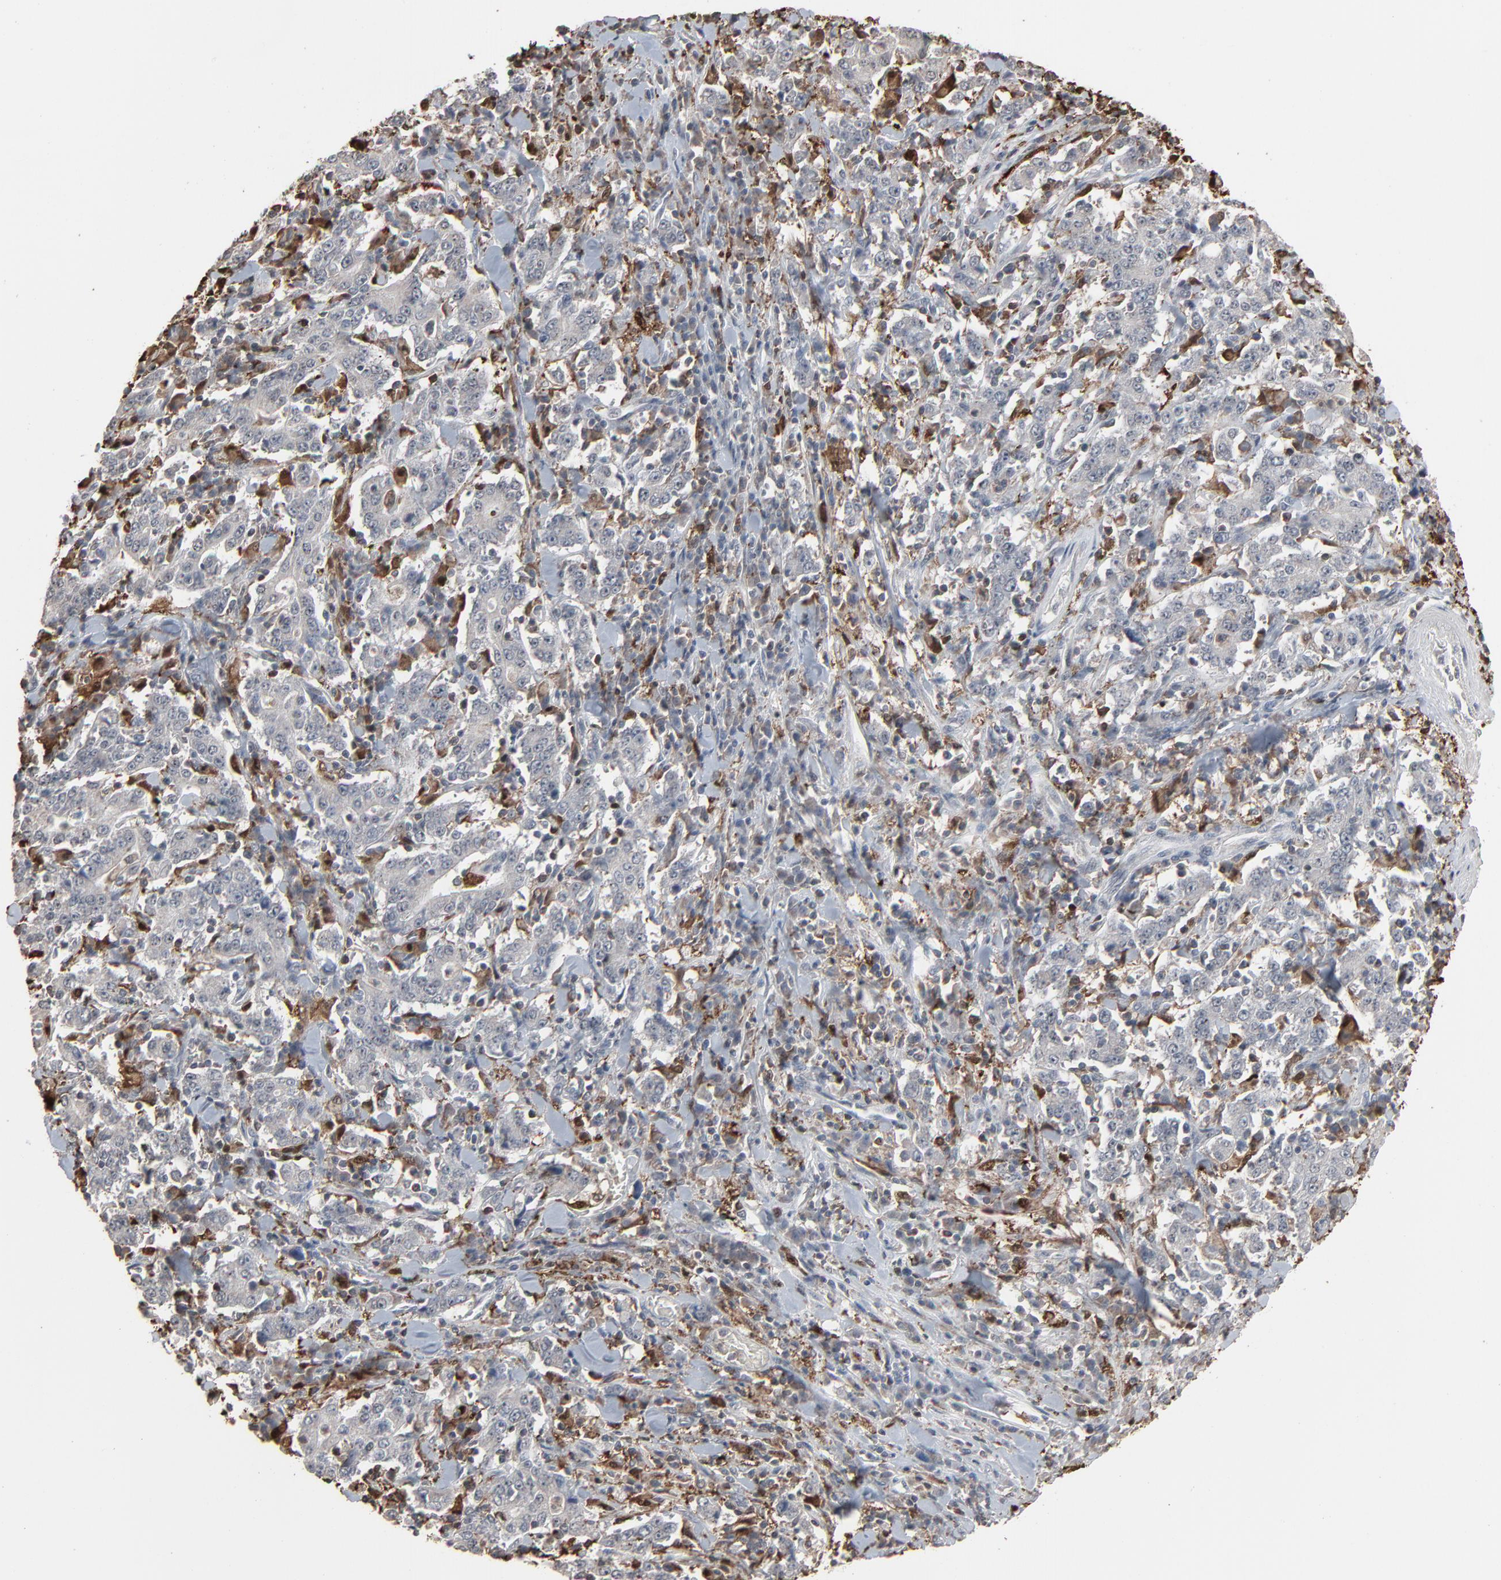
{"staining": {"intensity": "weak", "quantity": "<25%", "location": "cytoplasmic/membranous"}, "tissue": "stomach cancer", "cell_type": "Tumor cells", "image_type": "cancer", "snomed": [{"axis": "morphology", "description": "Normal tissue, NOS"}, {"axis": "morphology", "description": "Adenocarcinoma, NOS"}, {"axis": "topography", "description": "Stomach, upper"}, {"axis": "topography", "description": "Stomach"}], "caption": "Stomach adenocarcinoma was stained to show a protein in brown. There is no significant expression in tumor cells. Brightfield microscopy of IHC stained with DAB (brown) and hematoxylin (blue), captured at high magnification.", "gene": "DOCK8", "patient": {"sex": "male", "age": 59}}